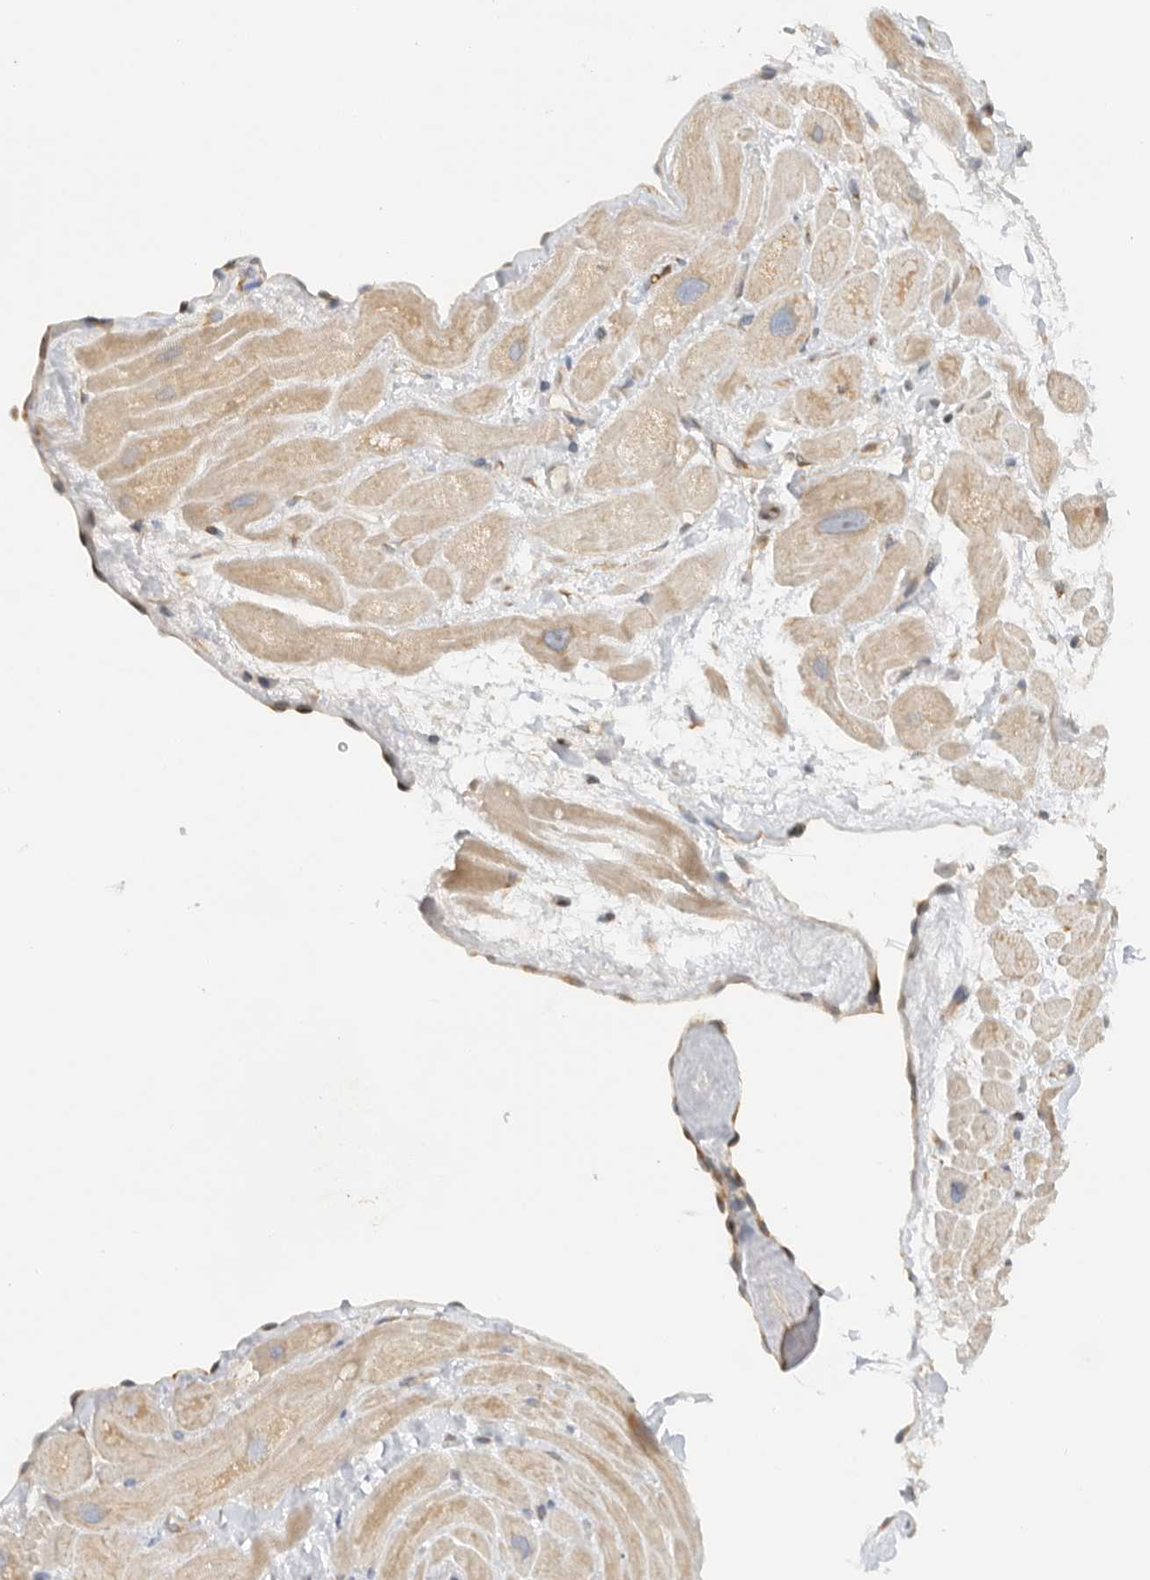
{"staining": {"intensity": "weak", "quantity": "<25%", "location": "cytoplasmic/membranous"}, "tissue": "heart muscle", "cell_type": "Cardiomyocytes", "image_type": "normal", "snomed": [{"axis": "morphology", "description": "Normal tissue, NOS"}, {"axis": "topography", "description": "Heart"}], "caption": "IHC micrograph of benign human heart muscle stained for a protein (brown), which exhibits no positivity in cardiomyocytes.", "gene": "PUM1", "patient": {"sex": "male", "age": 49}}